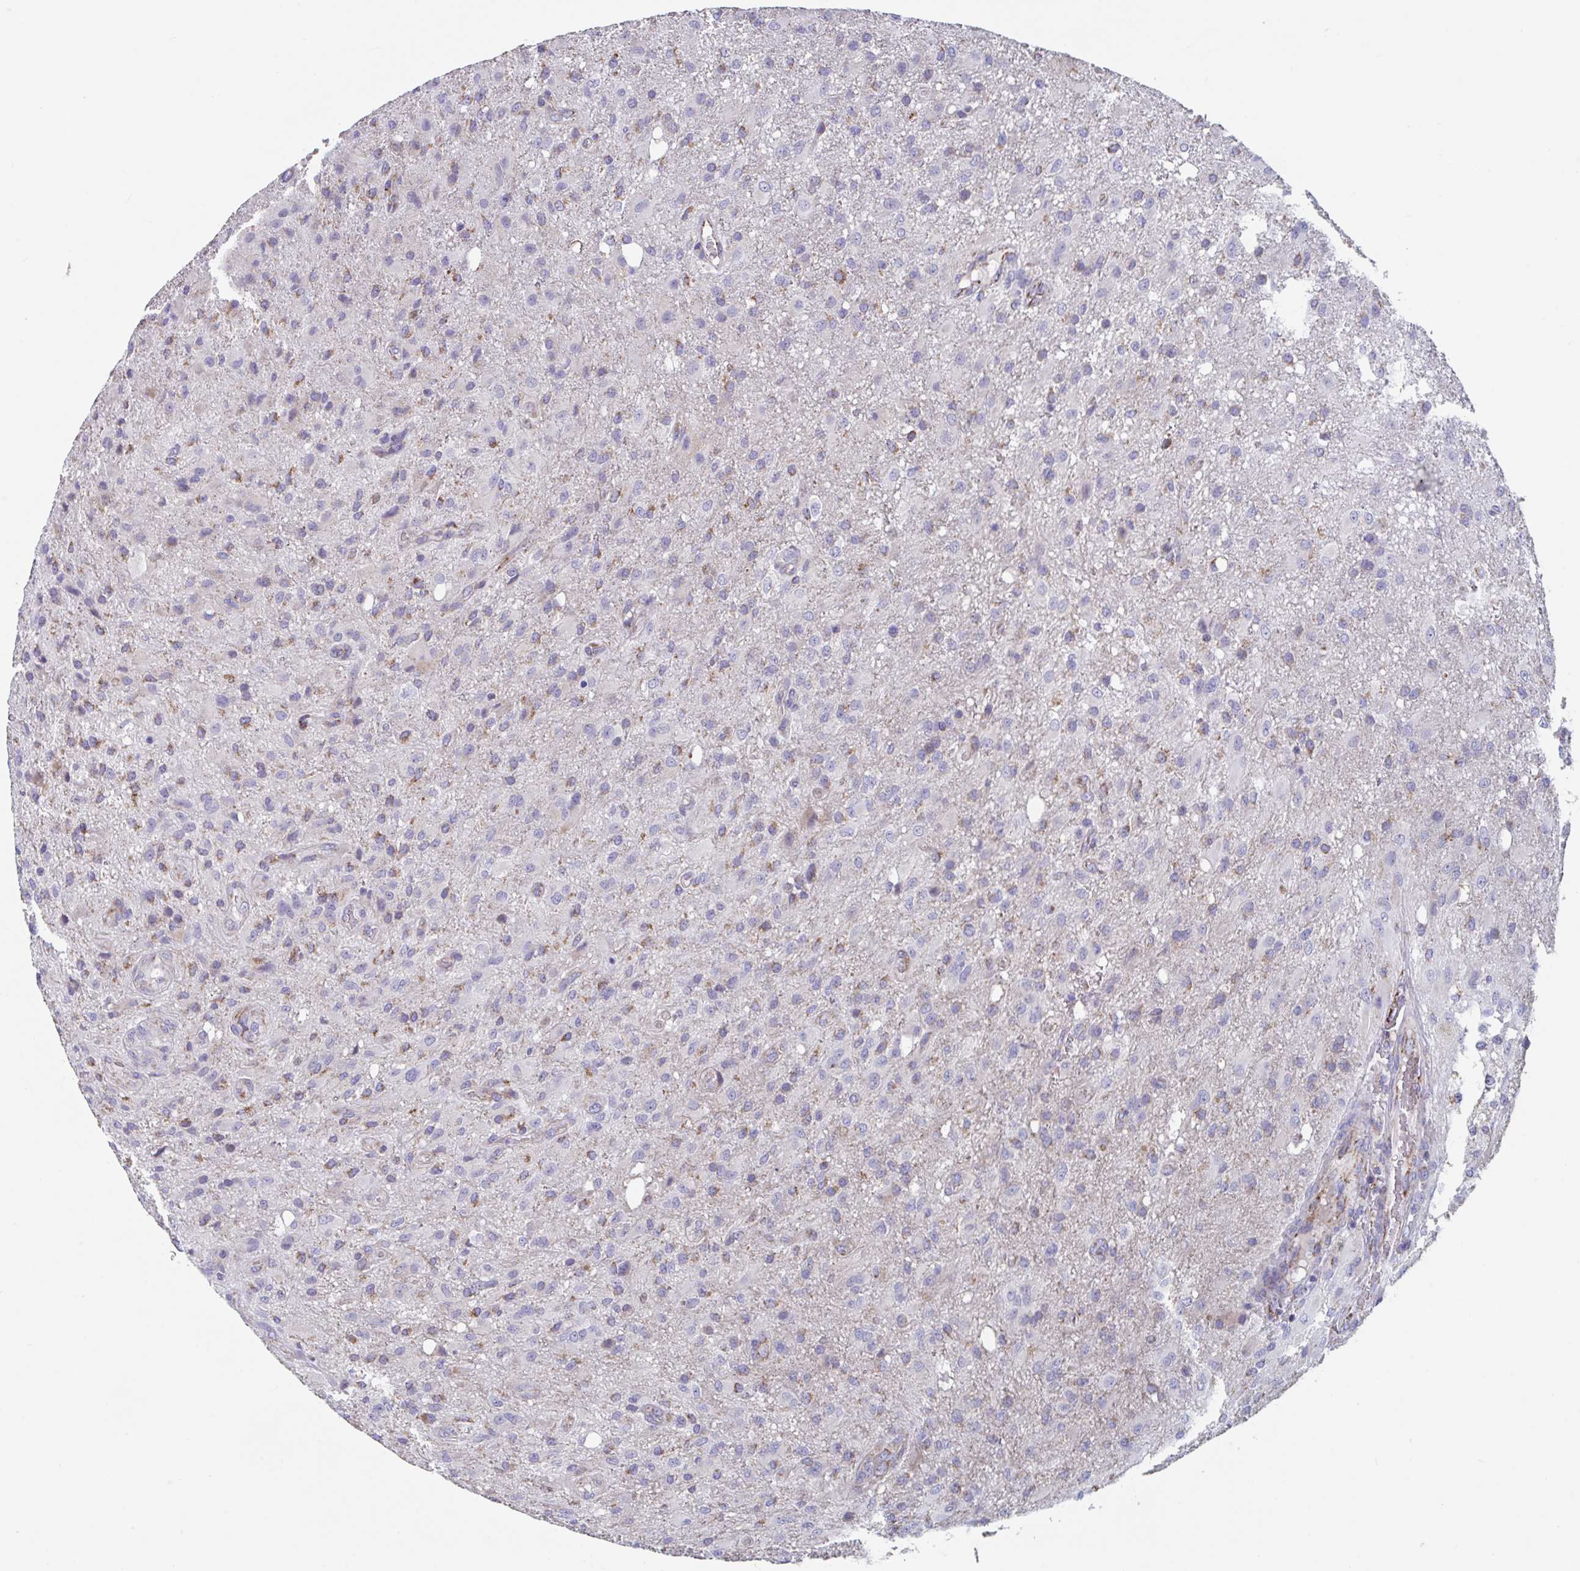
{"staining": {"intensity": "moderate", "quantity": "<25%", "location": "cytoplasmic/membranous"}, "tissue": "glioma", "cell_type": "Tumor cells", "image_type": "cancer", "snomed": [{"axis": "morphology", "description": "Glioma, malignant, High grade"}, {"axis": "topography", "description": "Brain"}], "caption": "Protein staining of glioma tissue displays moderate cytoplasmic/membranous staining in approximately <25% of tumor cells.", "gene": "BCAT2", "patient": {"sex": "male", "age": 53}}